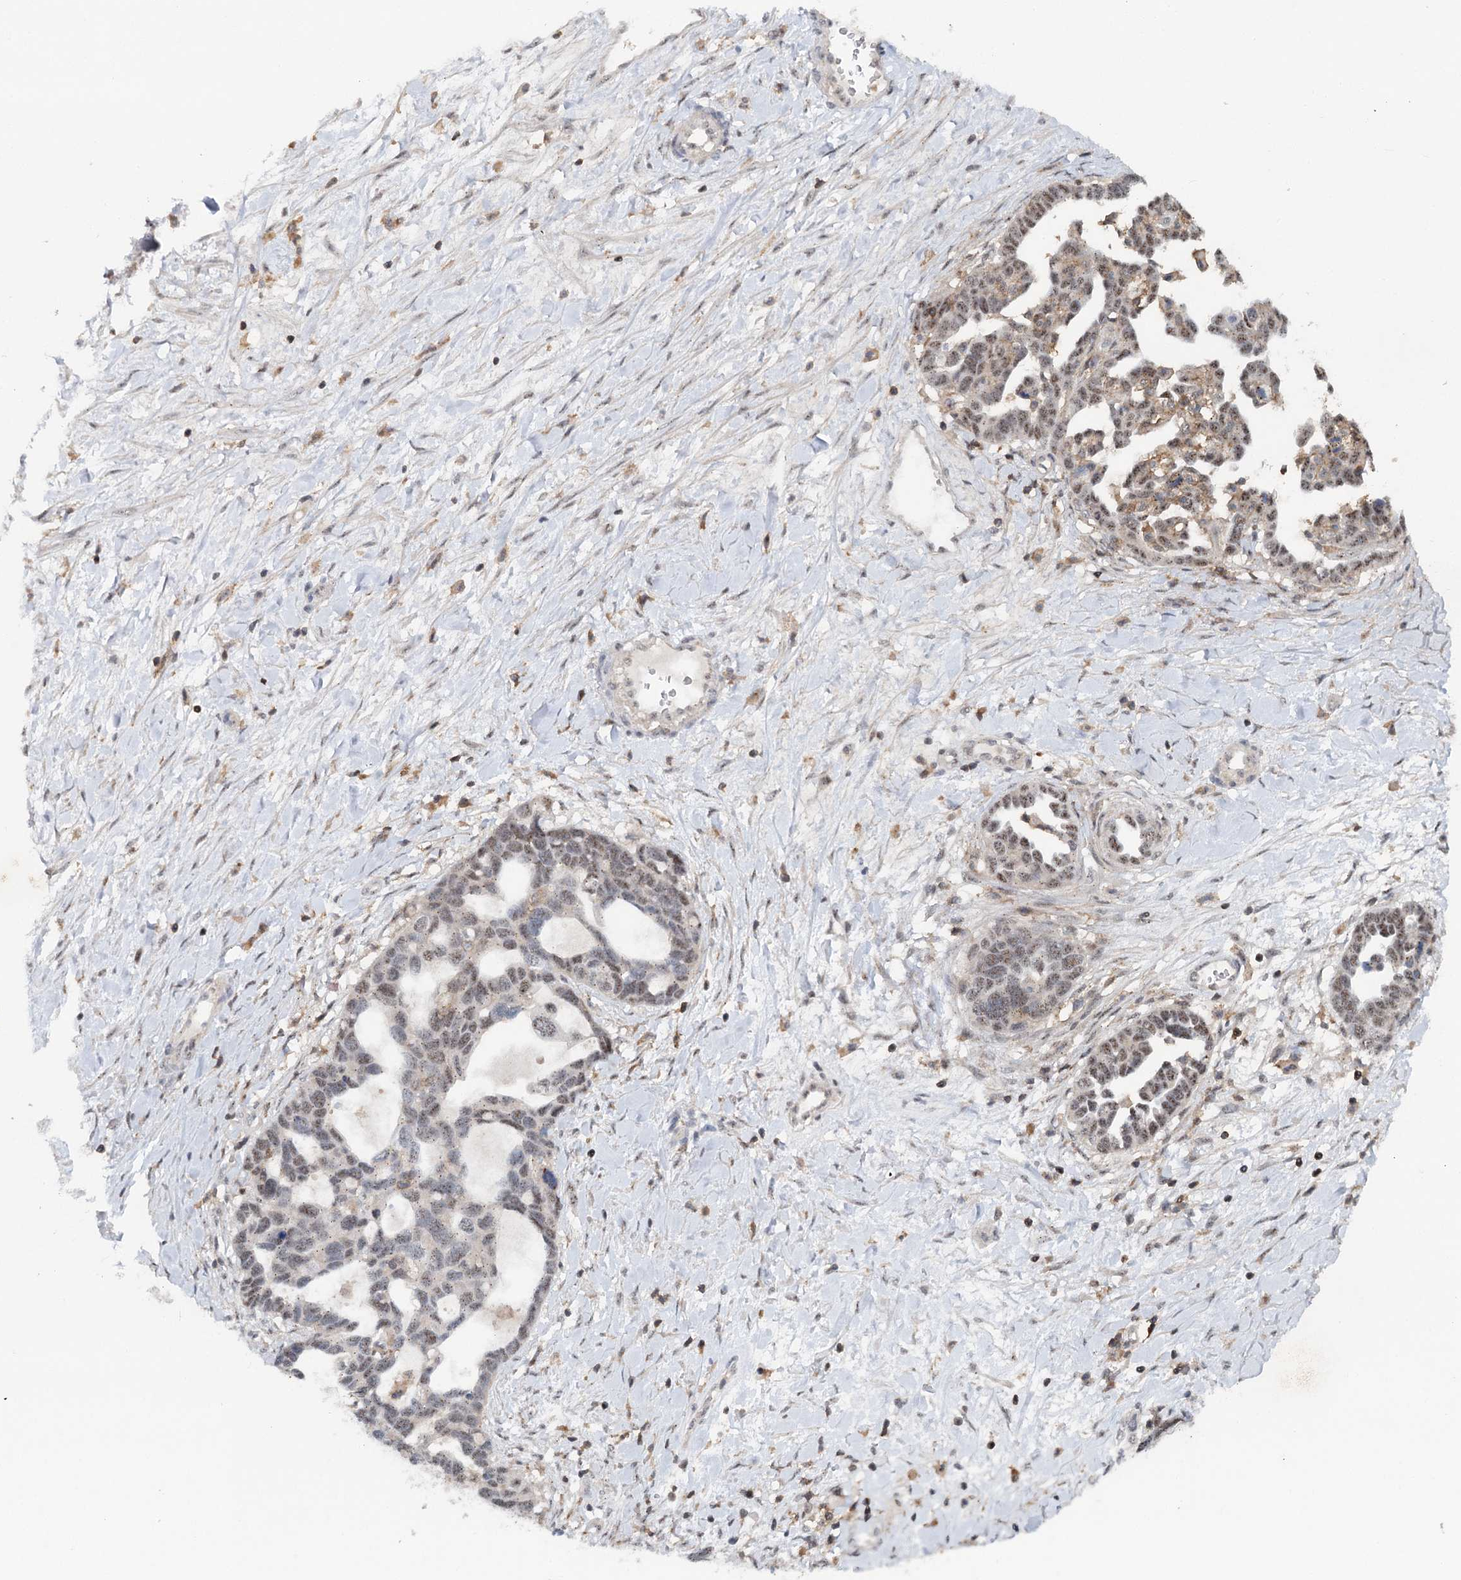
{"staining": {"intensity": "moderate", "quantity": "25%-75%", "location": "nuclear"}, "tissue": "ovarian cancer", "cell_type": "Tumor cells", "image_type": "cancer", "snomed": [{"axis": "morphology", "description": "Cystadenocarcinoma, serous, NOS"}, {"axis": "topography", "description": "Ovary"}], "caption": "This histopathology image shows IHC staining of human ovarian cancer, with medium moderate nuclear expression in approximately 25%-75% of tumor cells.", "gene": "CDC42SE2", "patient": {"sex": "female", "age": 54}}